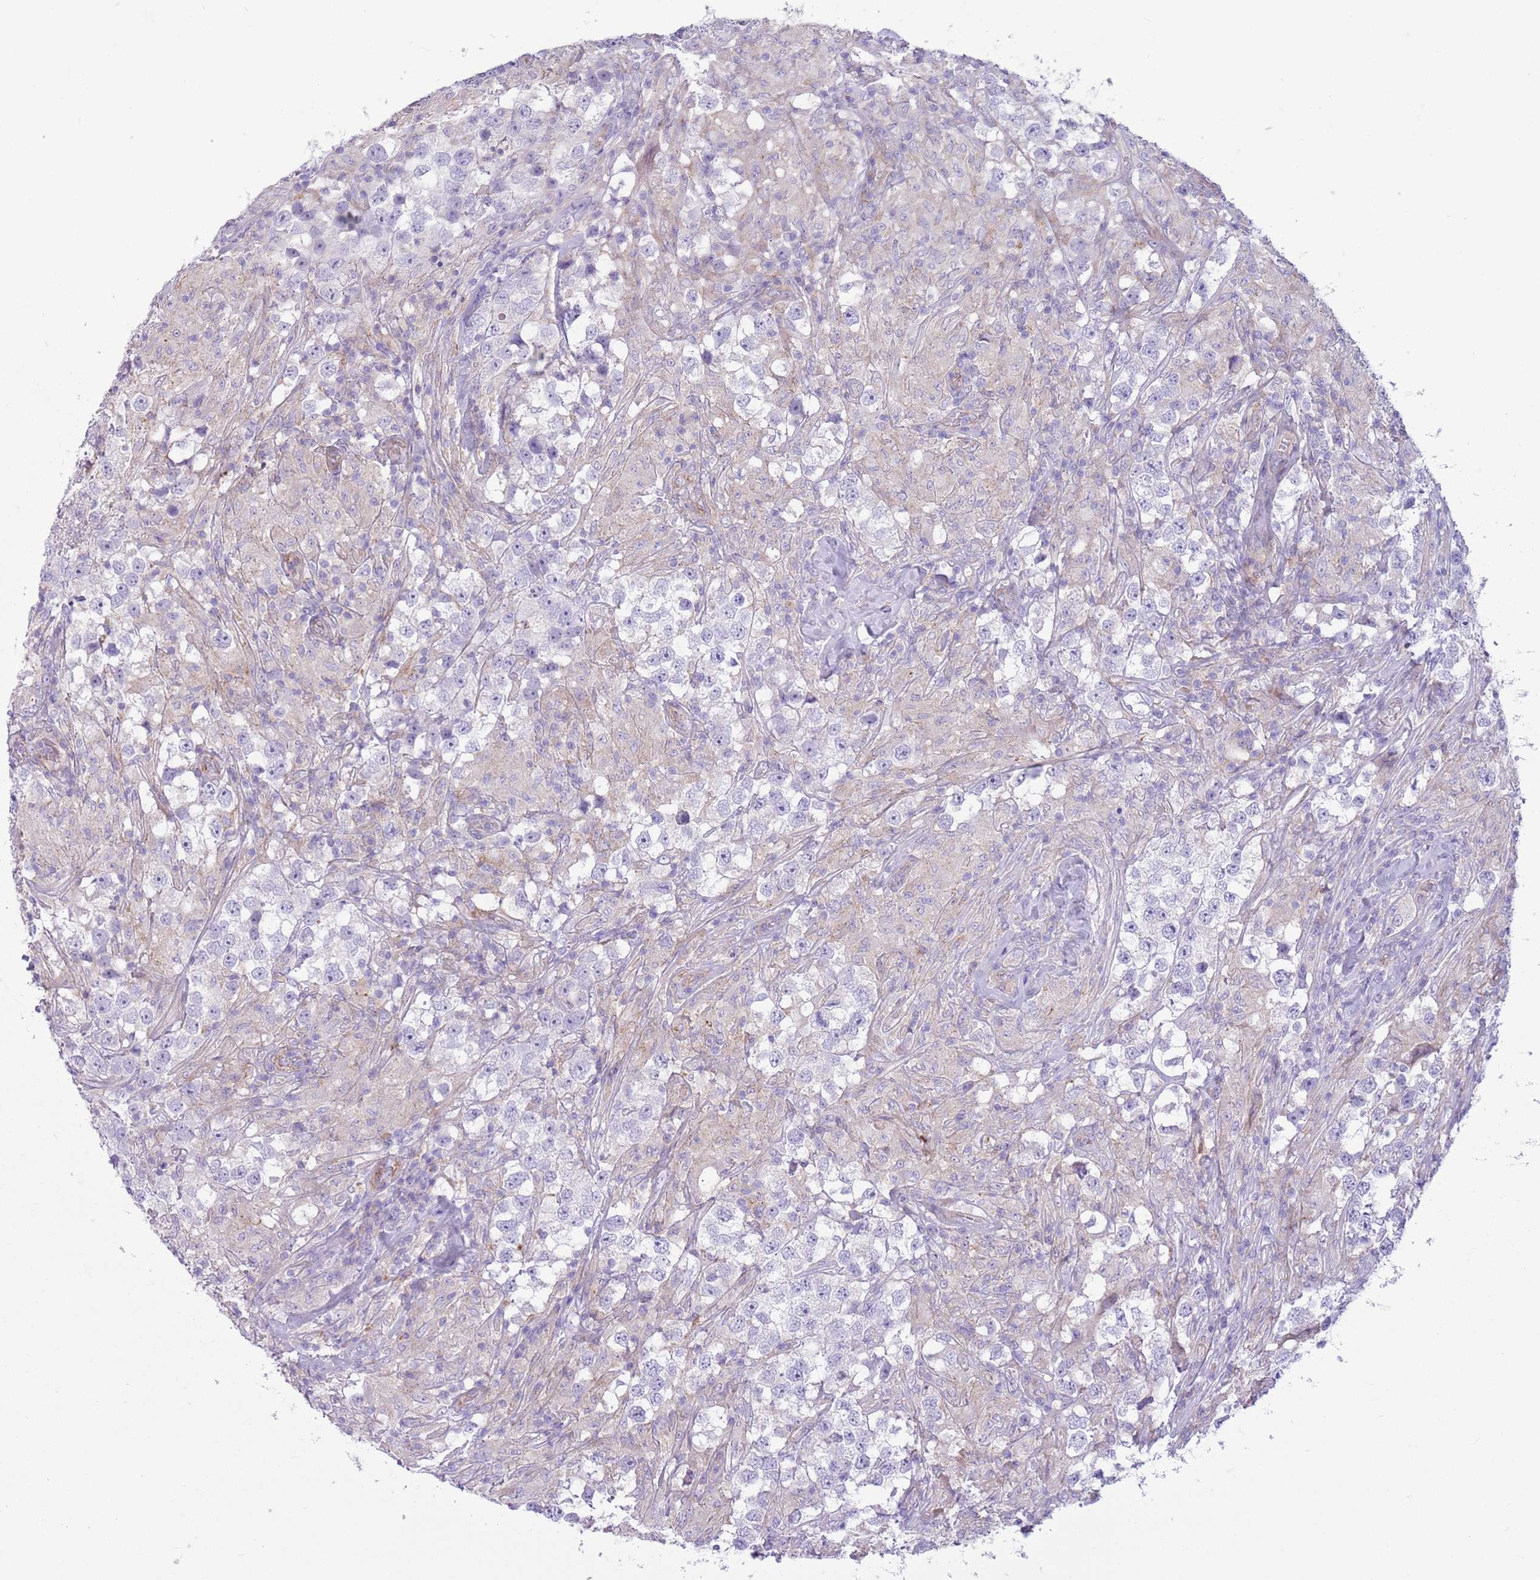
{"staining": {"intensity": "negative", "quantity": "none", "location": "none"}, "tissue": "testis cancer", "cell_type": "Tumor cells", "image_type": "cancer", "snomed": [{"axis": "morphology", "description": "Seminoma, NOS"}, {"axis": "topography", "description": "Testis"}], "caption": "There is no significant expression in tumor cells of testis seminoma.", "gene": "SNX6", "patient": {"sex": "male", "age": 46}}